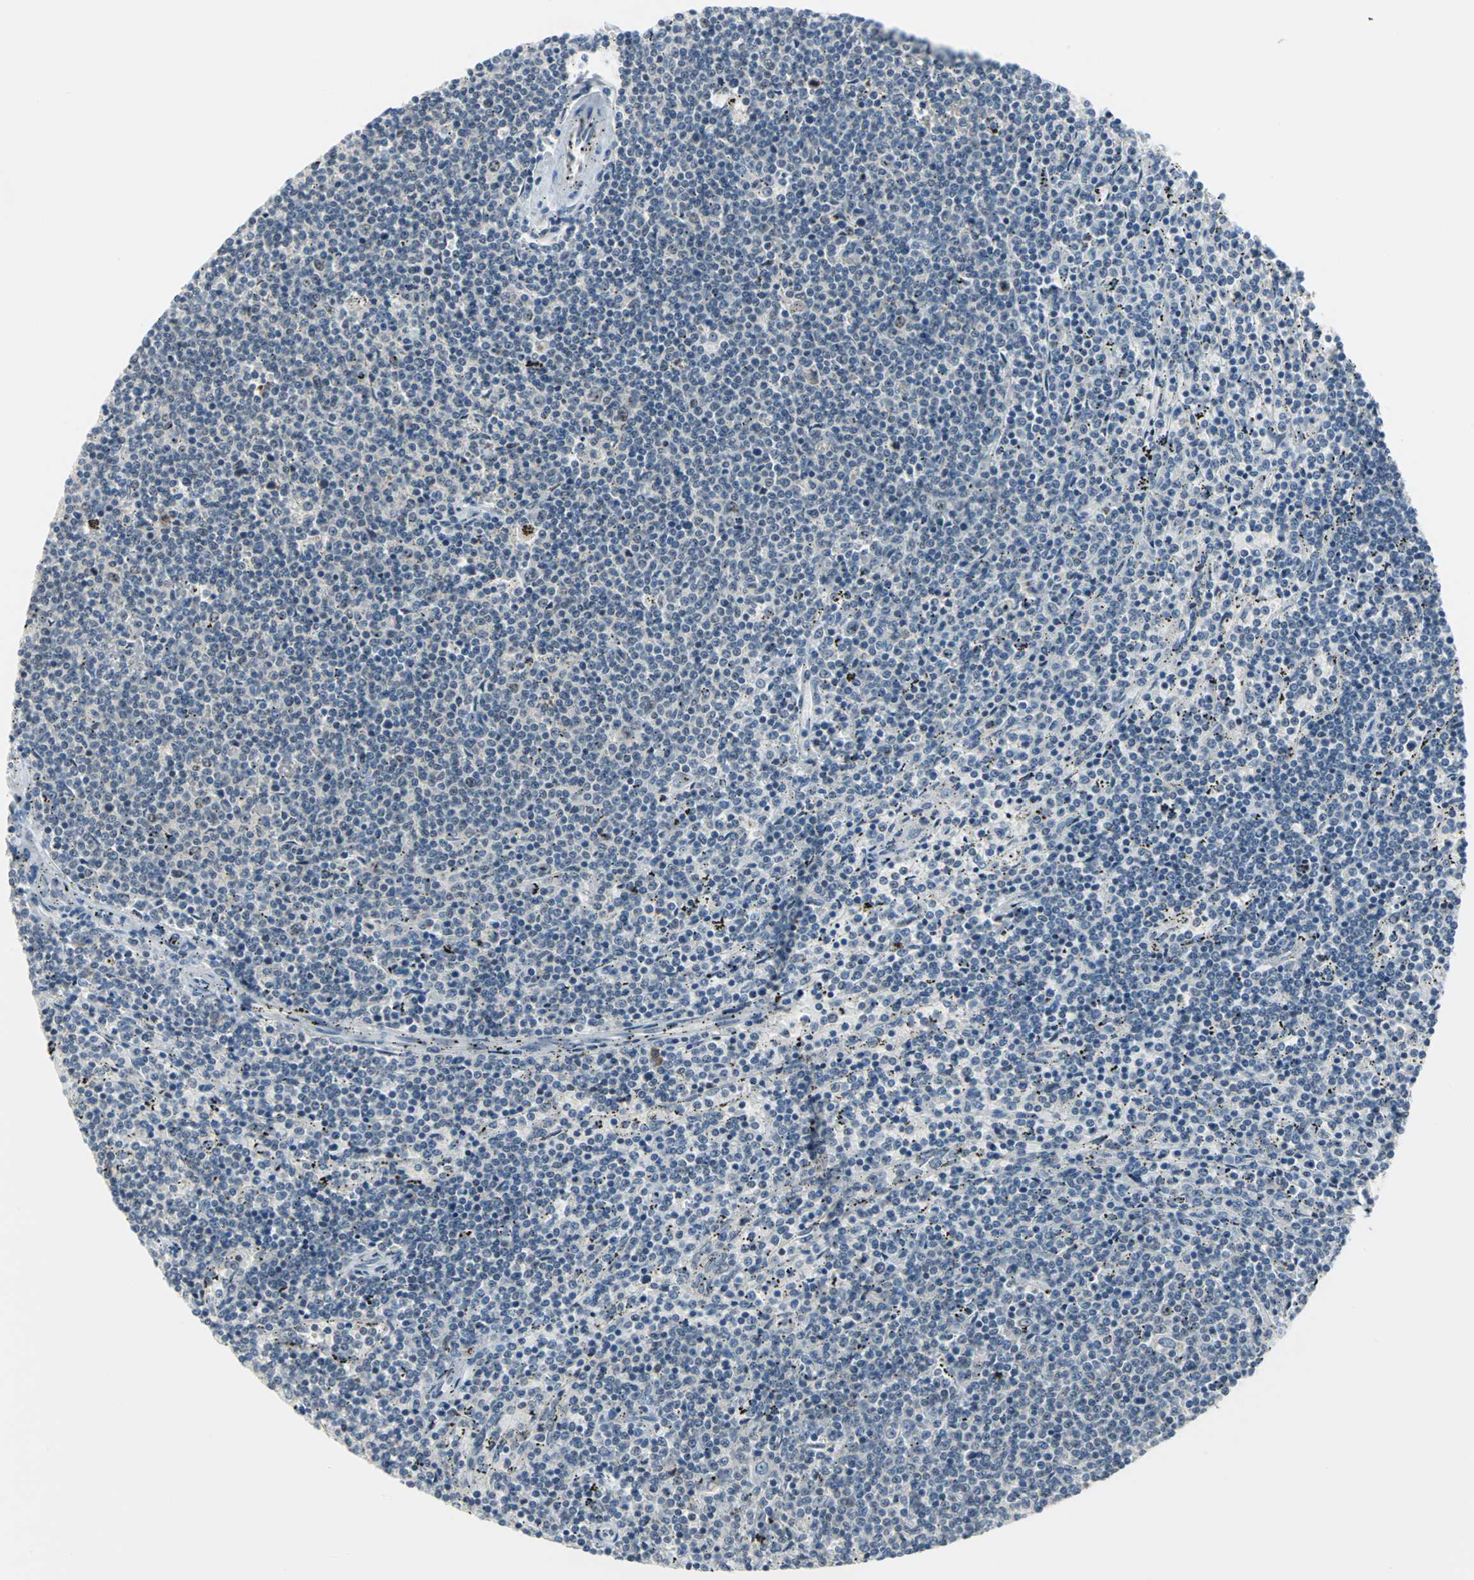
{"staining": {"intensity": "weak", "quantity": "<25%", "location": "nuclear"}, "tissue": "lymphoma", "cell_type": "Tumor cells", "image_type": "cancer", "snomed": [{"axis": "morphology", "description": "Malignant lymphoma, non-Hodgkin's type, Low grade"}, {"axis": "topography", "description": "Spleen"}], "caption": "IHC of human low-grade malignant lymphoma, non-Hodgkin's type shows no staining in tumor cells.", "gene": "MYBBP1A", "patient": {"sex": "female", "age": 50}}